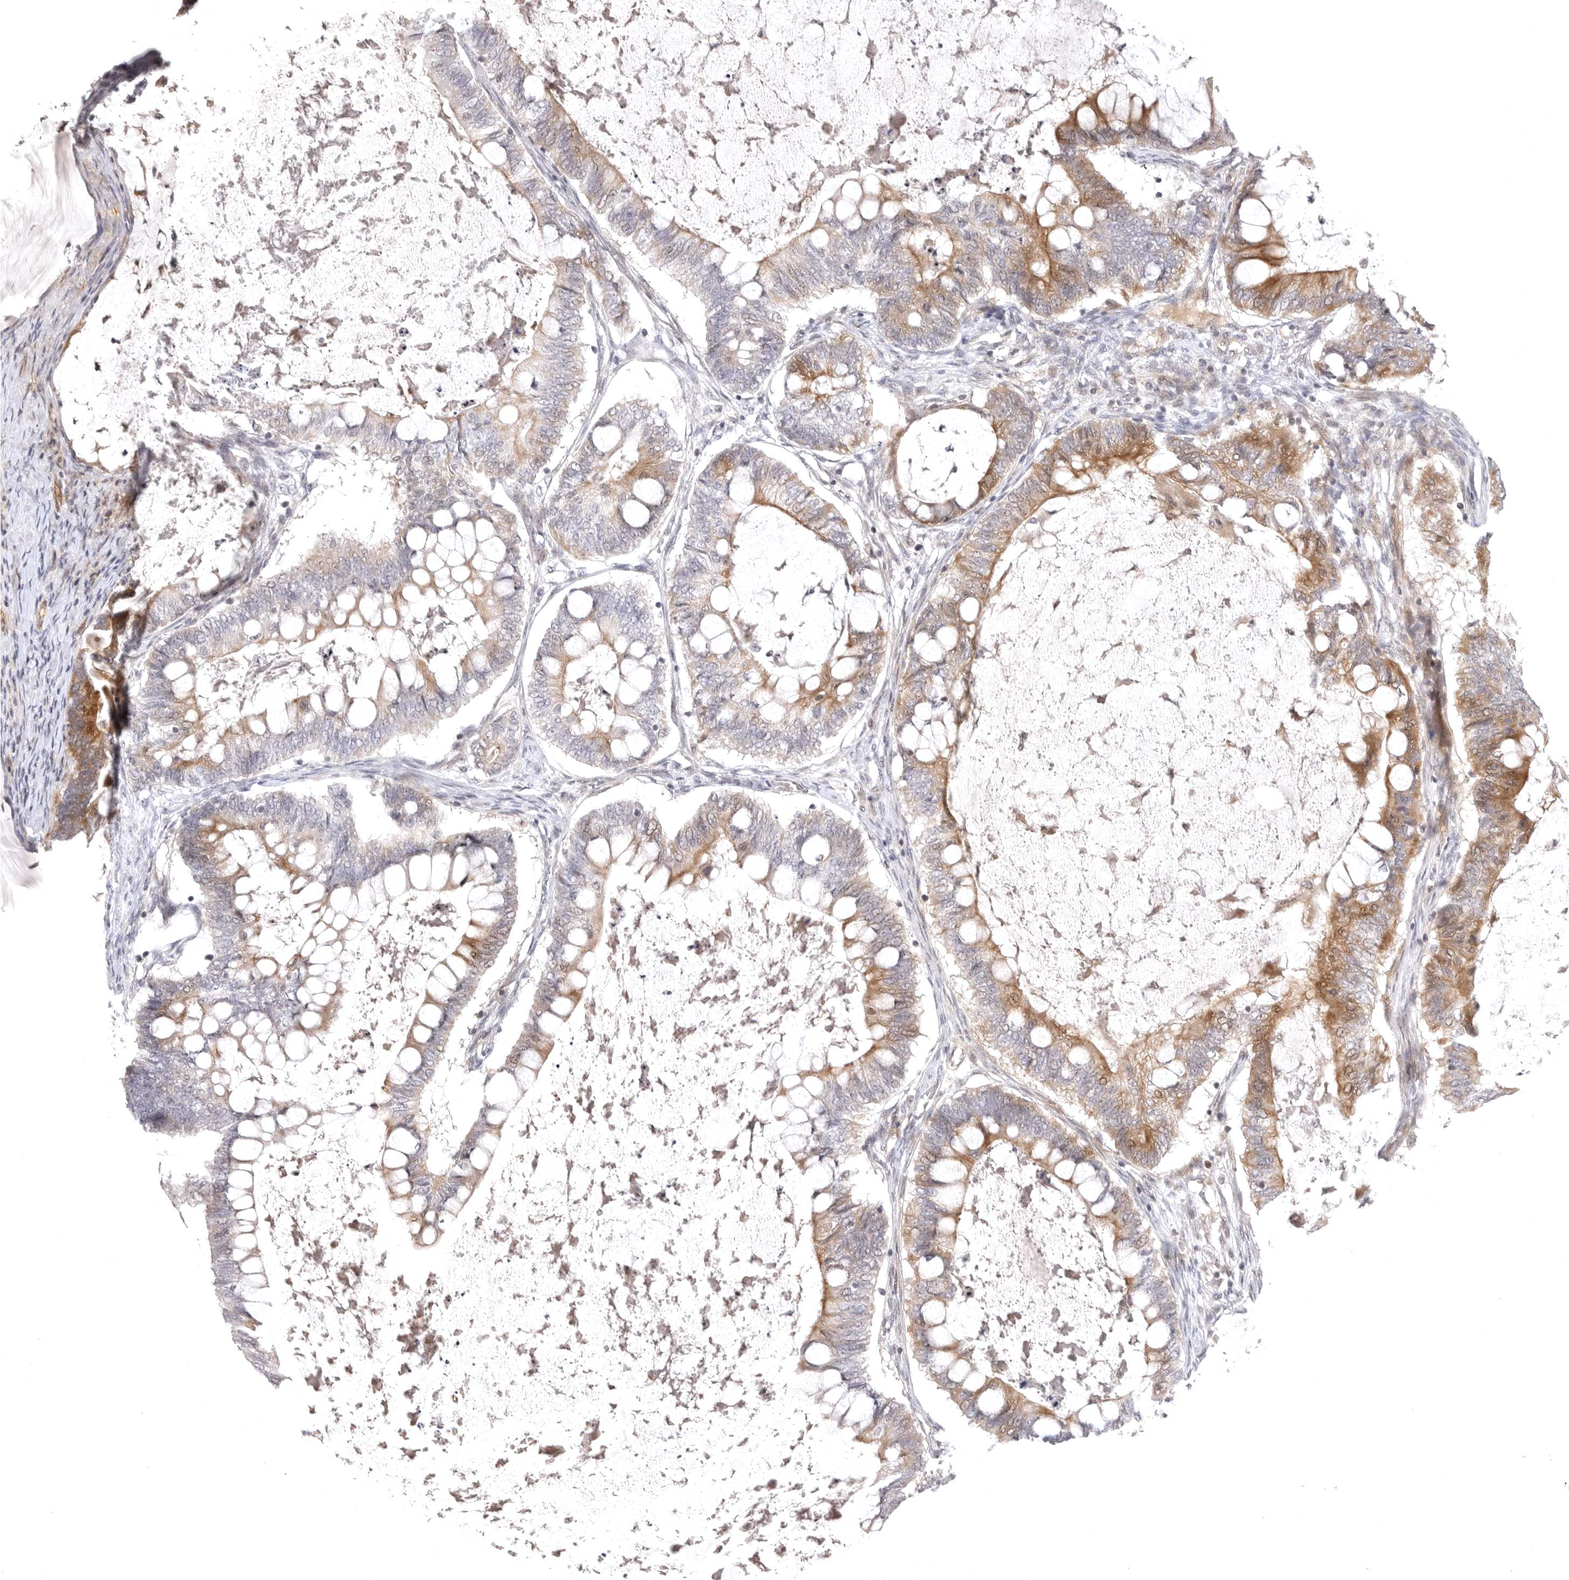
{"staining": {"intensity": "moderate", "quantity": "25%-75%", "location": "cytoplasmic/membranous,nuclear"}, "tissue": "ovarian cancer", "cell_type": "Tumor cells", "image_type": "cancer", "snomed": [{"axis": "morphology", "description": "Cystadenocarcinoma, mucinous, NOS"}, {"axis": "topography", "description": "Ovary"}], "caption": "Approximately 25%-75% of tumor cells in human mucinous cystadenocarcinoma (ovarian) exhibit moderate cytoplasmic/membranous and nuclear protein positivity as visualized by brown immunohistochemical staining.", "gene": "CD300LD", "patient": {"sex": "female", "age": 61}}